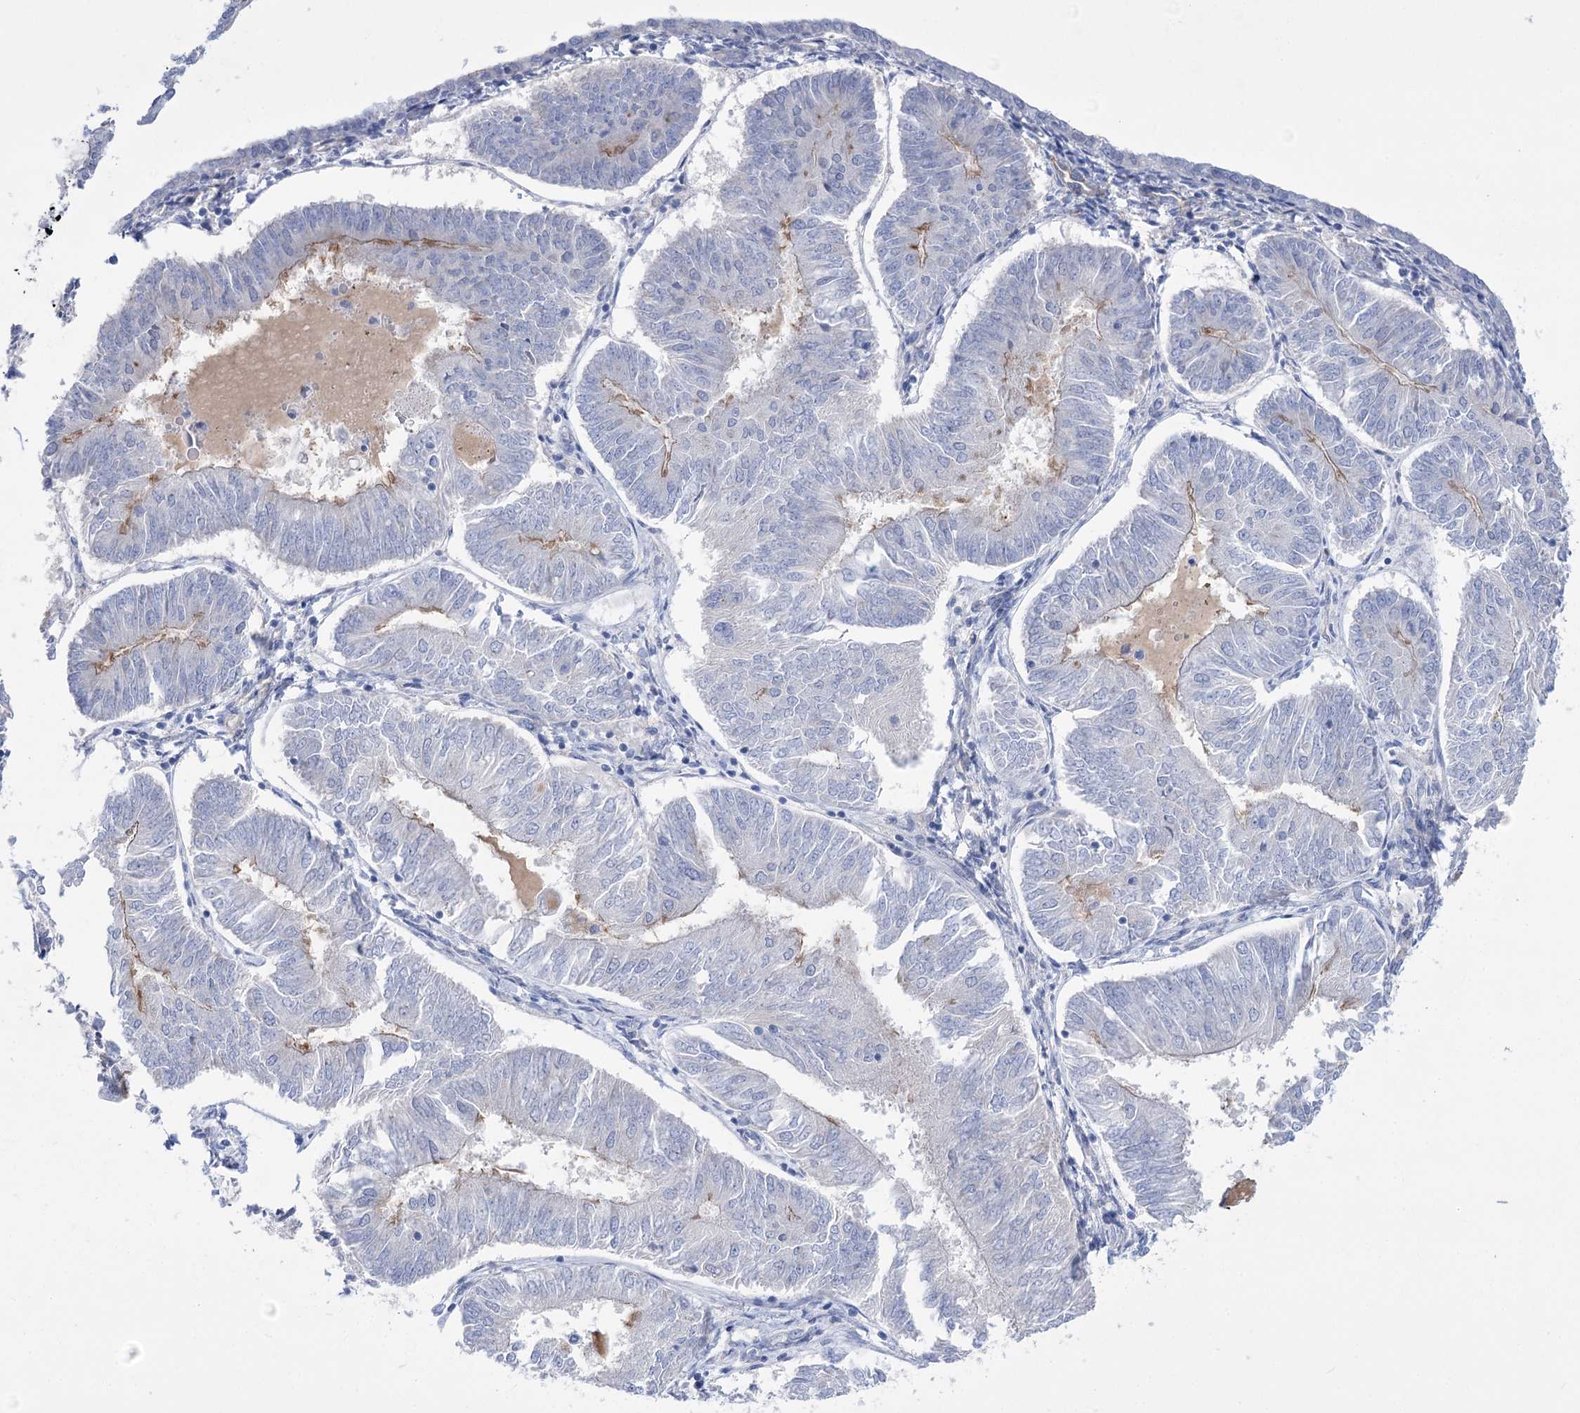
{"staining": {"intensity": "weak", "quantity": "<25%", "location": "cytoplasmic/membranous"}, "tissue": "endometrial cancer", "cell_type": "Tumor cells", "image_type": "cancer", "snomed": [{"axis": "morphology", "description": "Adenocarcinoma, NOS"}, {"axis": "topography", "description": "Endometrium"}], "caption": "DAB (3,3'-diaminobenzidine) immunohistochemical staining of human adenocarcinoma (endometrial) shows no significant positivity in tumor cells. (Stains: DAB (3,3'-diaminobenzidine) immunohistochemistry with hematoxylin counter stain, Microscopy: brightfield microscopy at high magnification).", "gene": "LRRC34", "patient": {"sex": "female", "age": 58}}